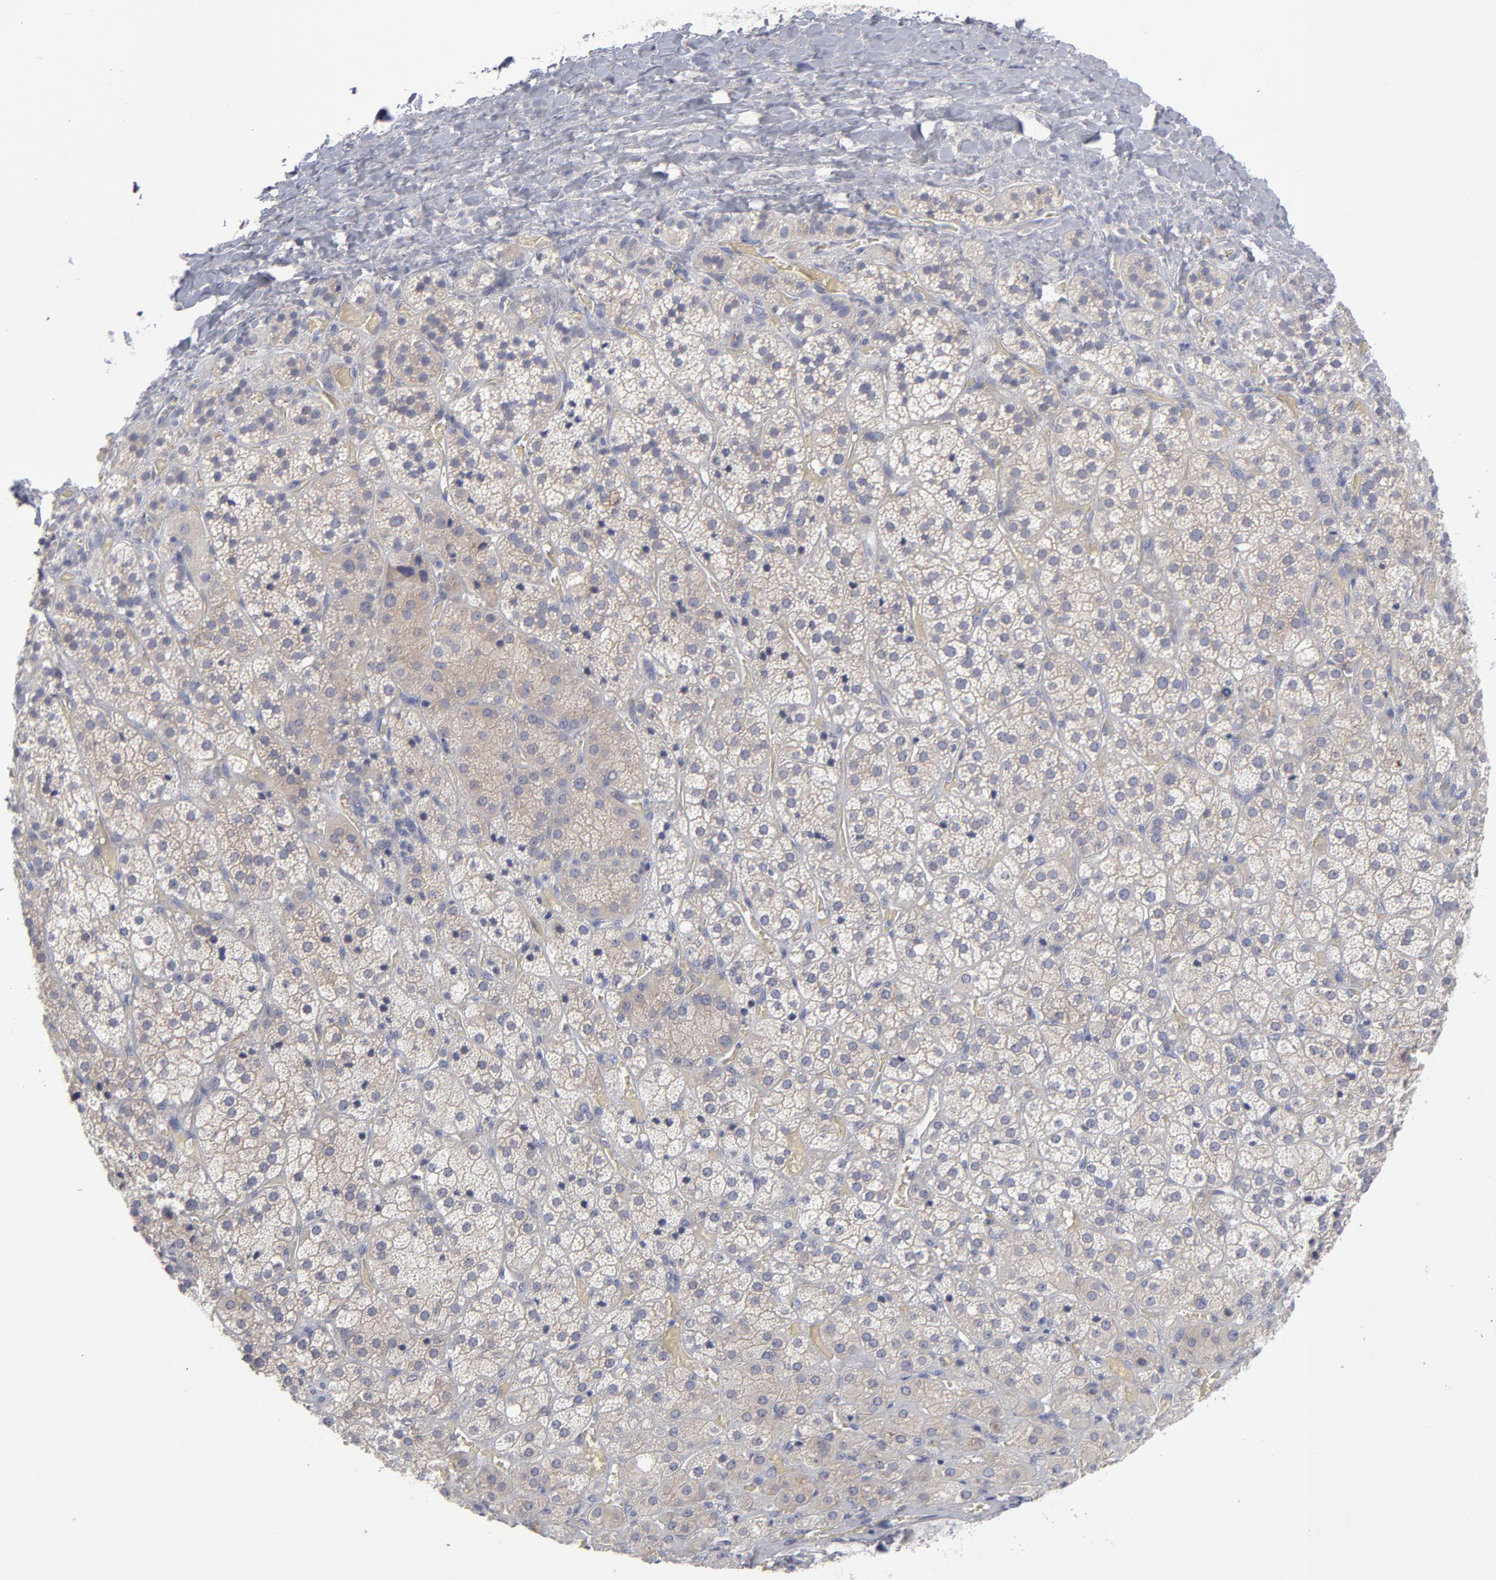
{"staining": {"intensity": "weak", "quantity": "<25%", "location": "cytoplasmic/membranous"}, "tissue": "adrenal gland", "cell_type": "Glandular cells", "image_type": "normal", "snomed": [{"axis": "morphology", "description": "Normal tissue, NOS"}, {"axis": "topography", "description": "Adrenal gland"}], "caption": "This is an immunohistochemistry (IHC) image of unremarkable human adrenal gland. There is no expression in glandular cells.", "gene": "RPS24", "patient": {"sex": "female", "age": 71}}